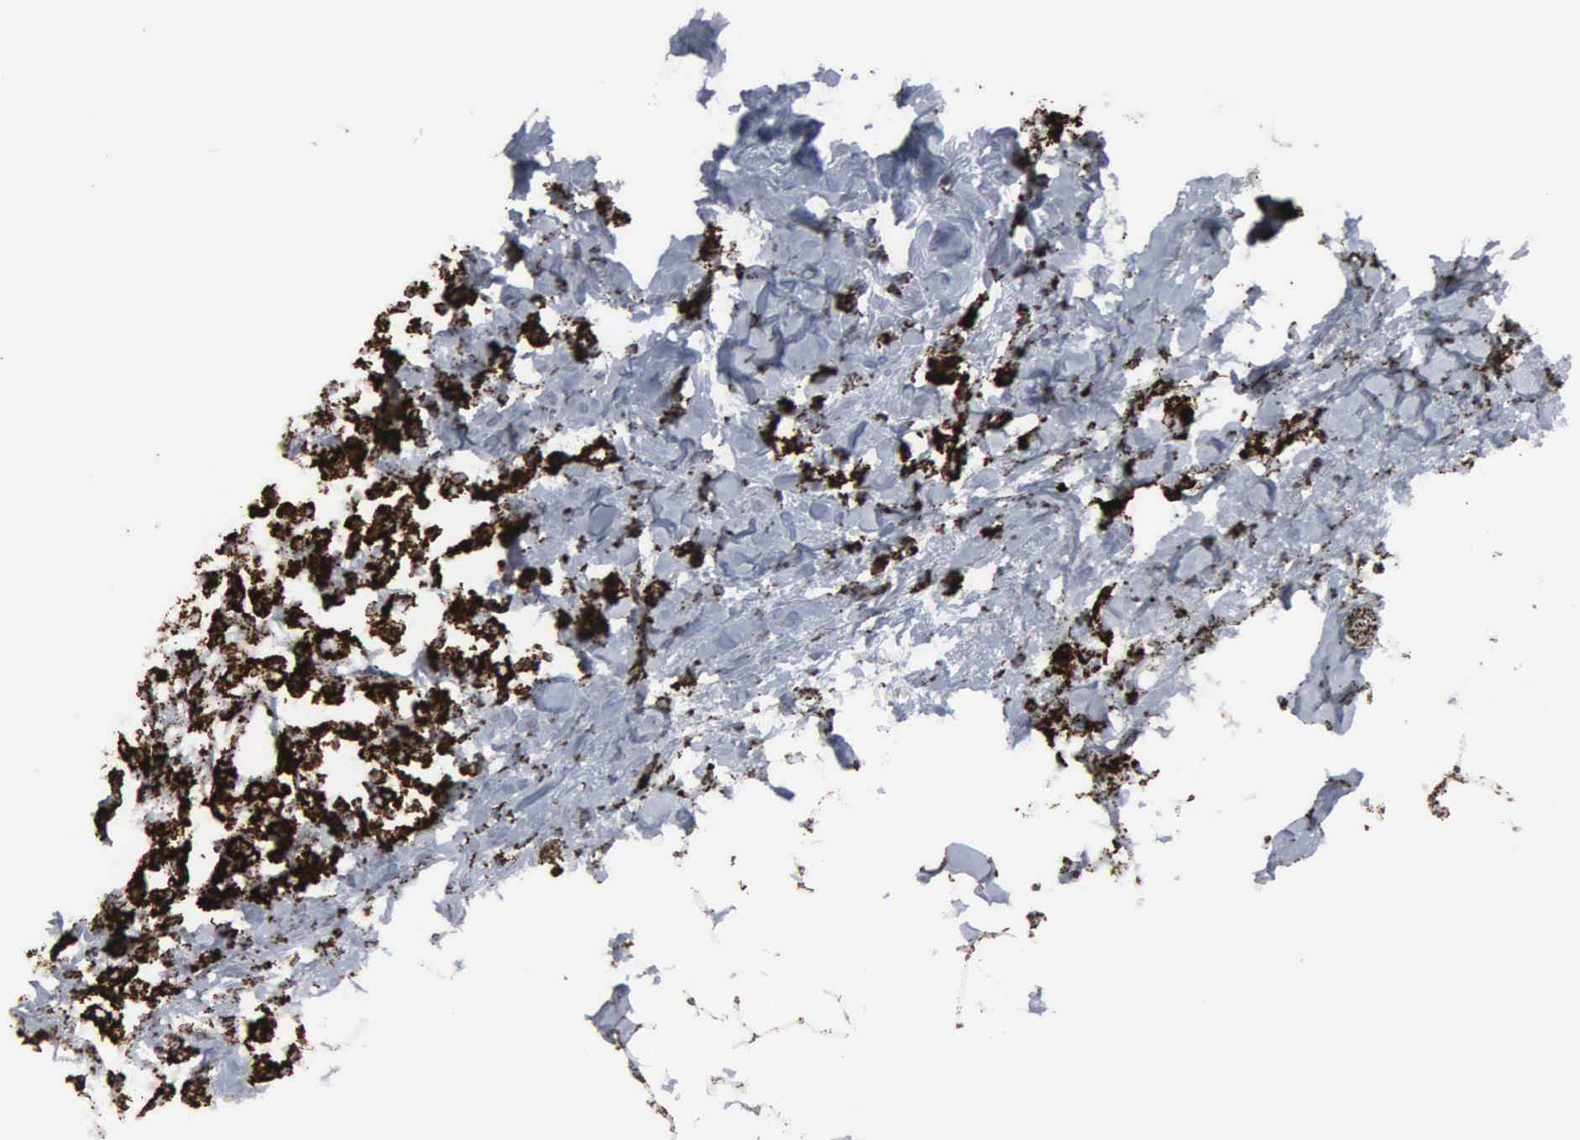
{"staining": {"intensity": "strong", "quantity": ">75%", "location": "cytoplasmic/membranous"}, "tissue": "breast cancer", "cell_type": "Tumor cells", "image_type": "cancer", "snomed": [{"axis": "morphology", "description": "Duct carcinoma"}, {"axis": "topography", "description": "Breast"}], "caption": "This is an image of immunohistochemistry staining of breast cancer, which shows strong staining in the cytoplasmic/membranous of tumor cells.", "gene": "HSPA9", "patient": {"sex": "female", "age": 84}}